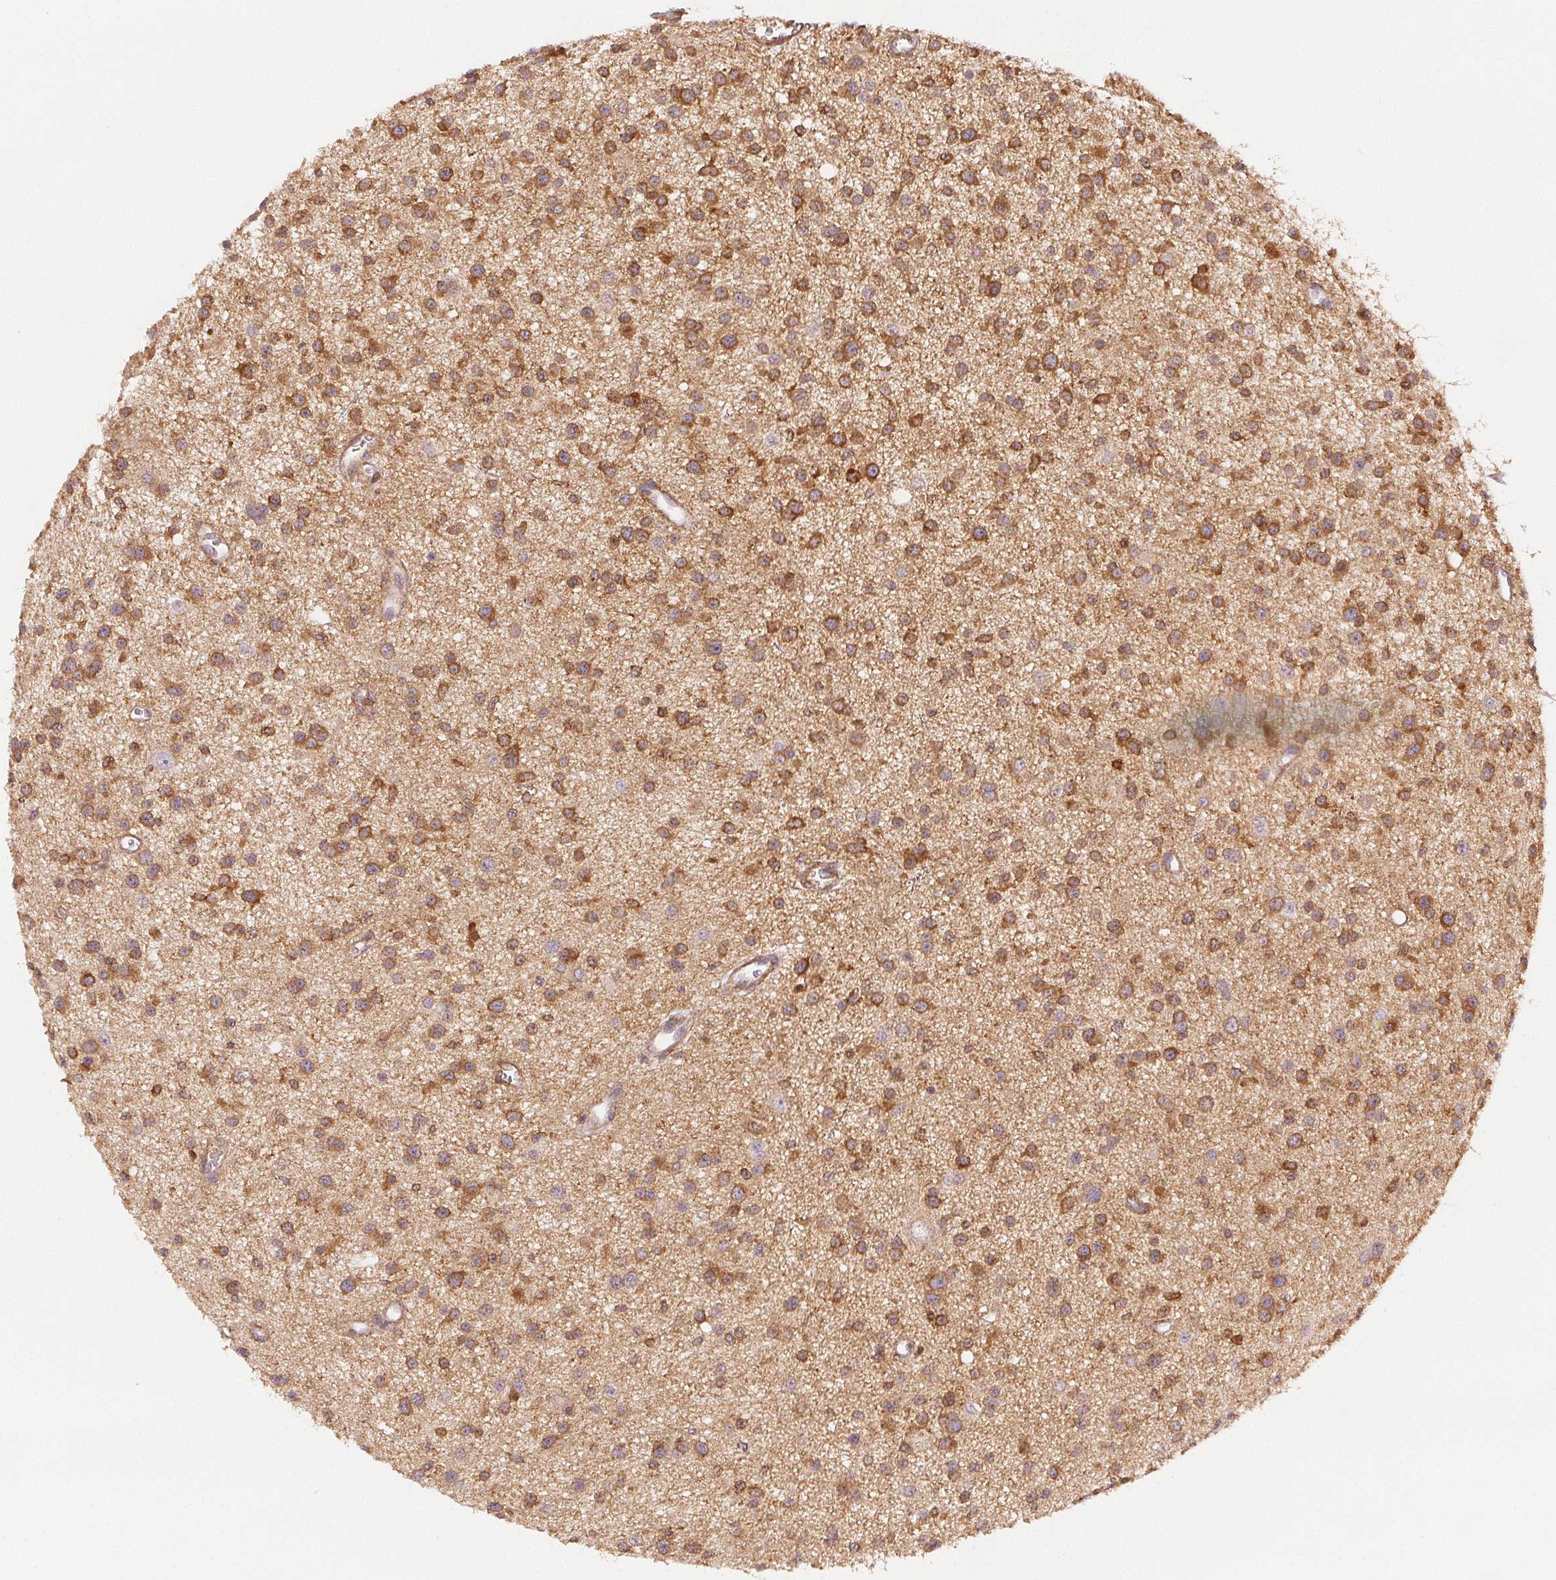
{"staining": {"intensity": "moderate", "quantity": ">75%", "location": "cytoplasmic/membranous"}, "tissue": "glioma", "cell_type": "Tumor cells", "image_type": "cancer", "snomed": [{"axis": "morphology", "description": "Glioma, malignant, Low grade"}, {"axis": "topography", "description": "Brain"}], "caption": "IHC staining of low-grade glioma (malignant), which reveals medium levels of moderate cytoplasmic/membranous expression in approximately >75% of tumor cells indicating moderate cytoplasmic/membranous protein expression. The staining was performed using DAB (3,3'-diaminobenzidine) (brown) for protein detection and nuclei were counterstained in hematoxylin (blue).", "gene": "DIAPH2", "patient": {"sex": "male", "age": 43}}